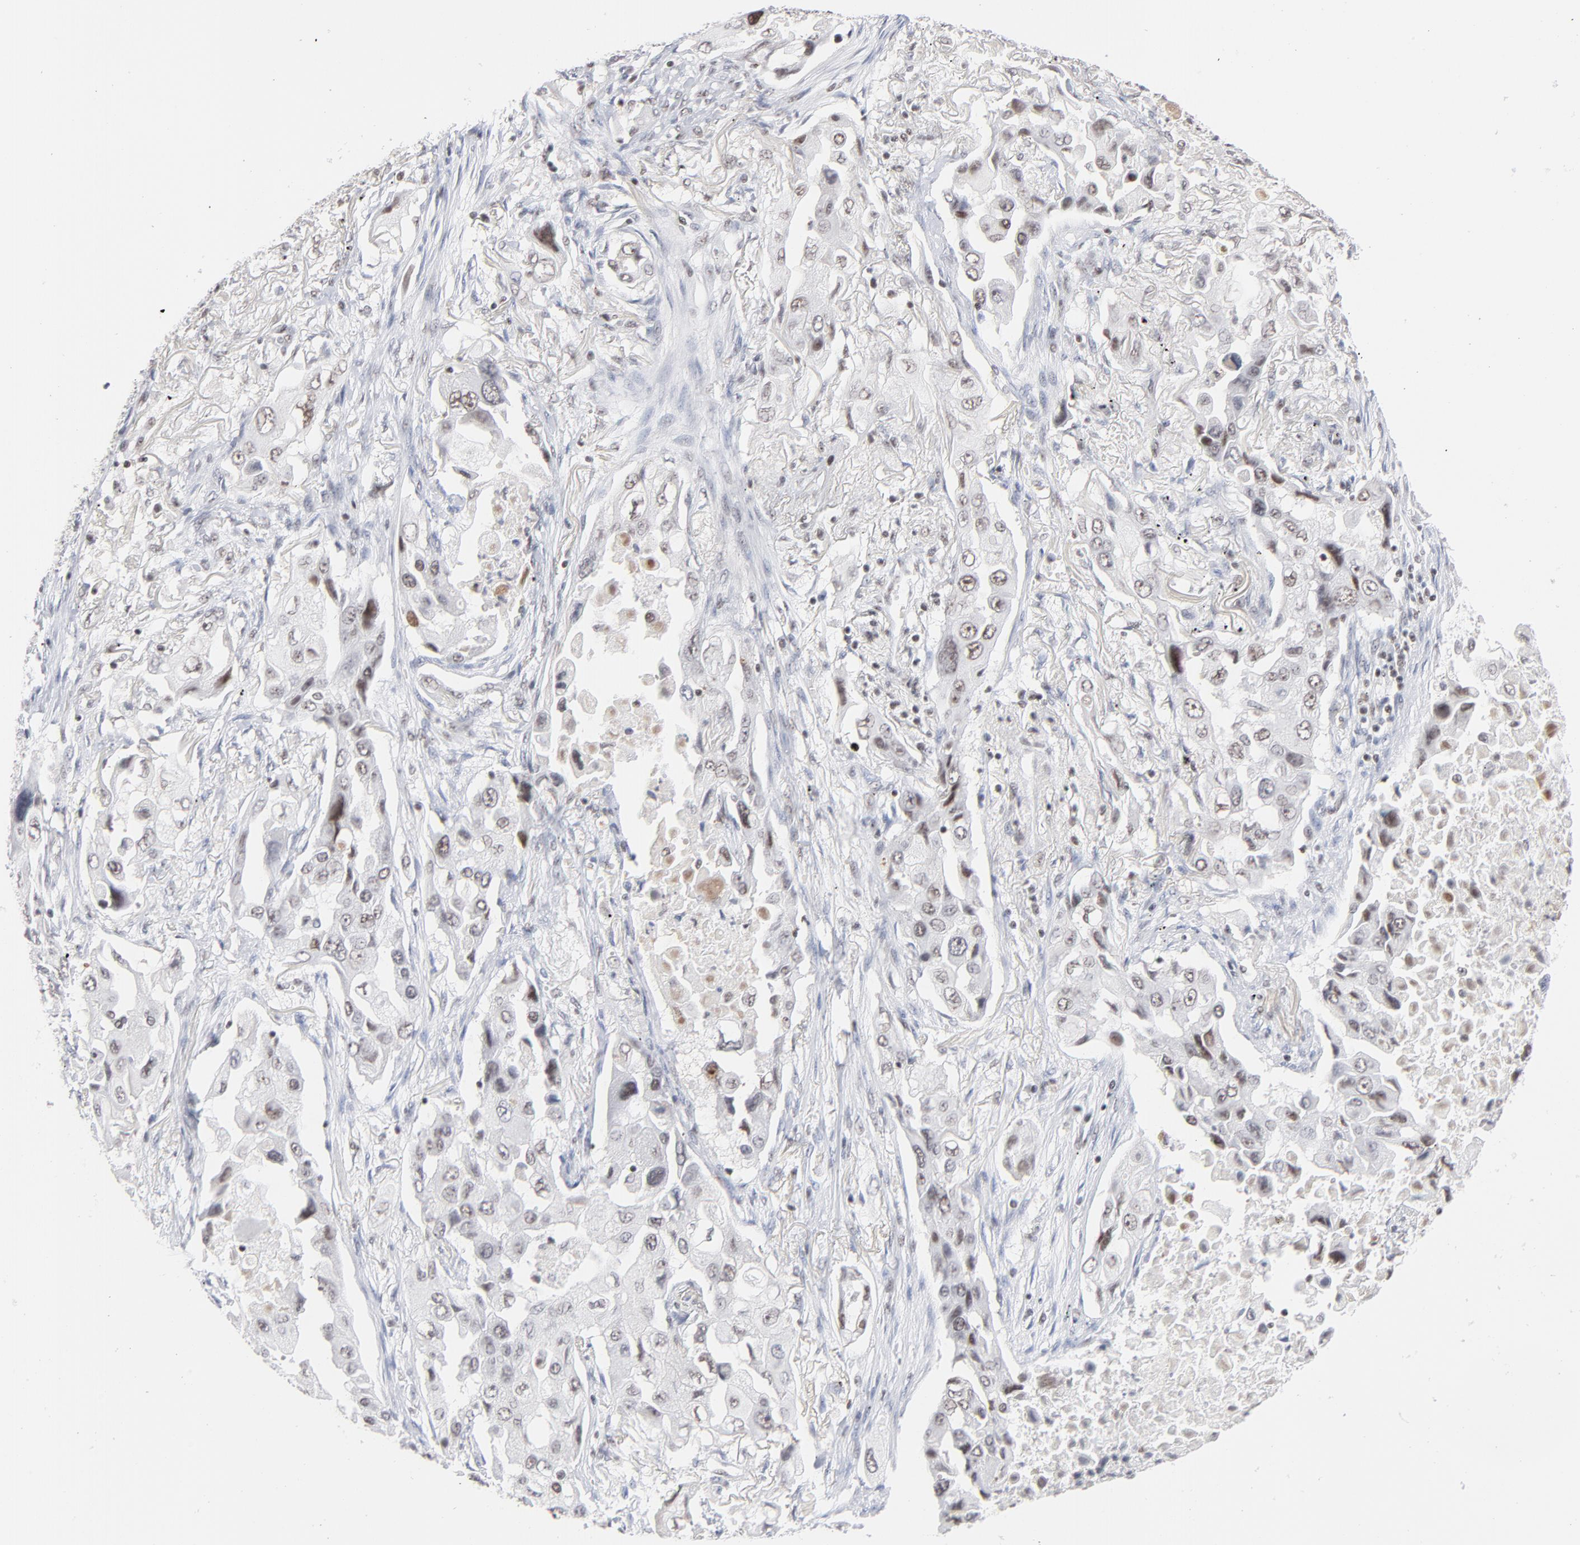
{"staining": {"intensity": "weak", "quantity": "<25%", "location": "nuclear"}, "tissue": "lung cancer", "cell_type": "Tumor cells", "image_type": "cancer", "snomed": [{"axis": "morphology", "description": "Adenocarcinoma, NOS"}, {"axis": "topography", "description": "Lung"}], "caption": "Image shows no protein staining in tumor cells of lung adenocarcinoma tissue.", "gene": "ZNF143", "patient": {"sex": "female", "age": 65}}